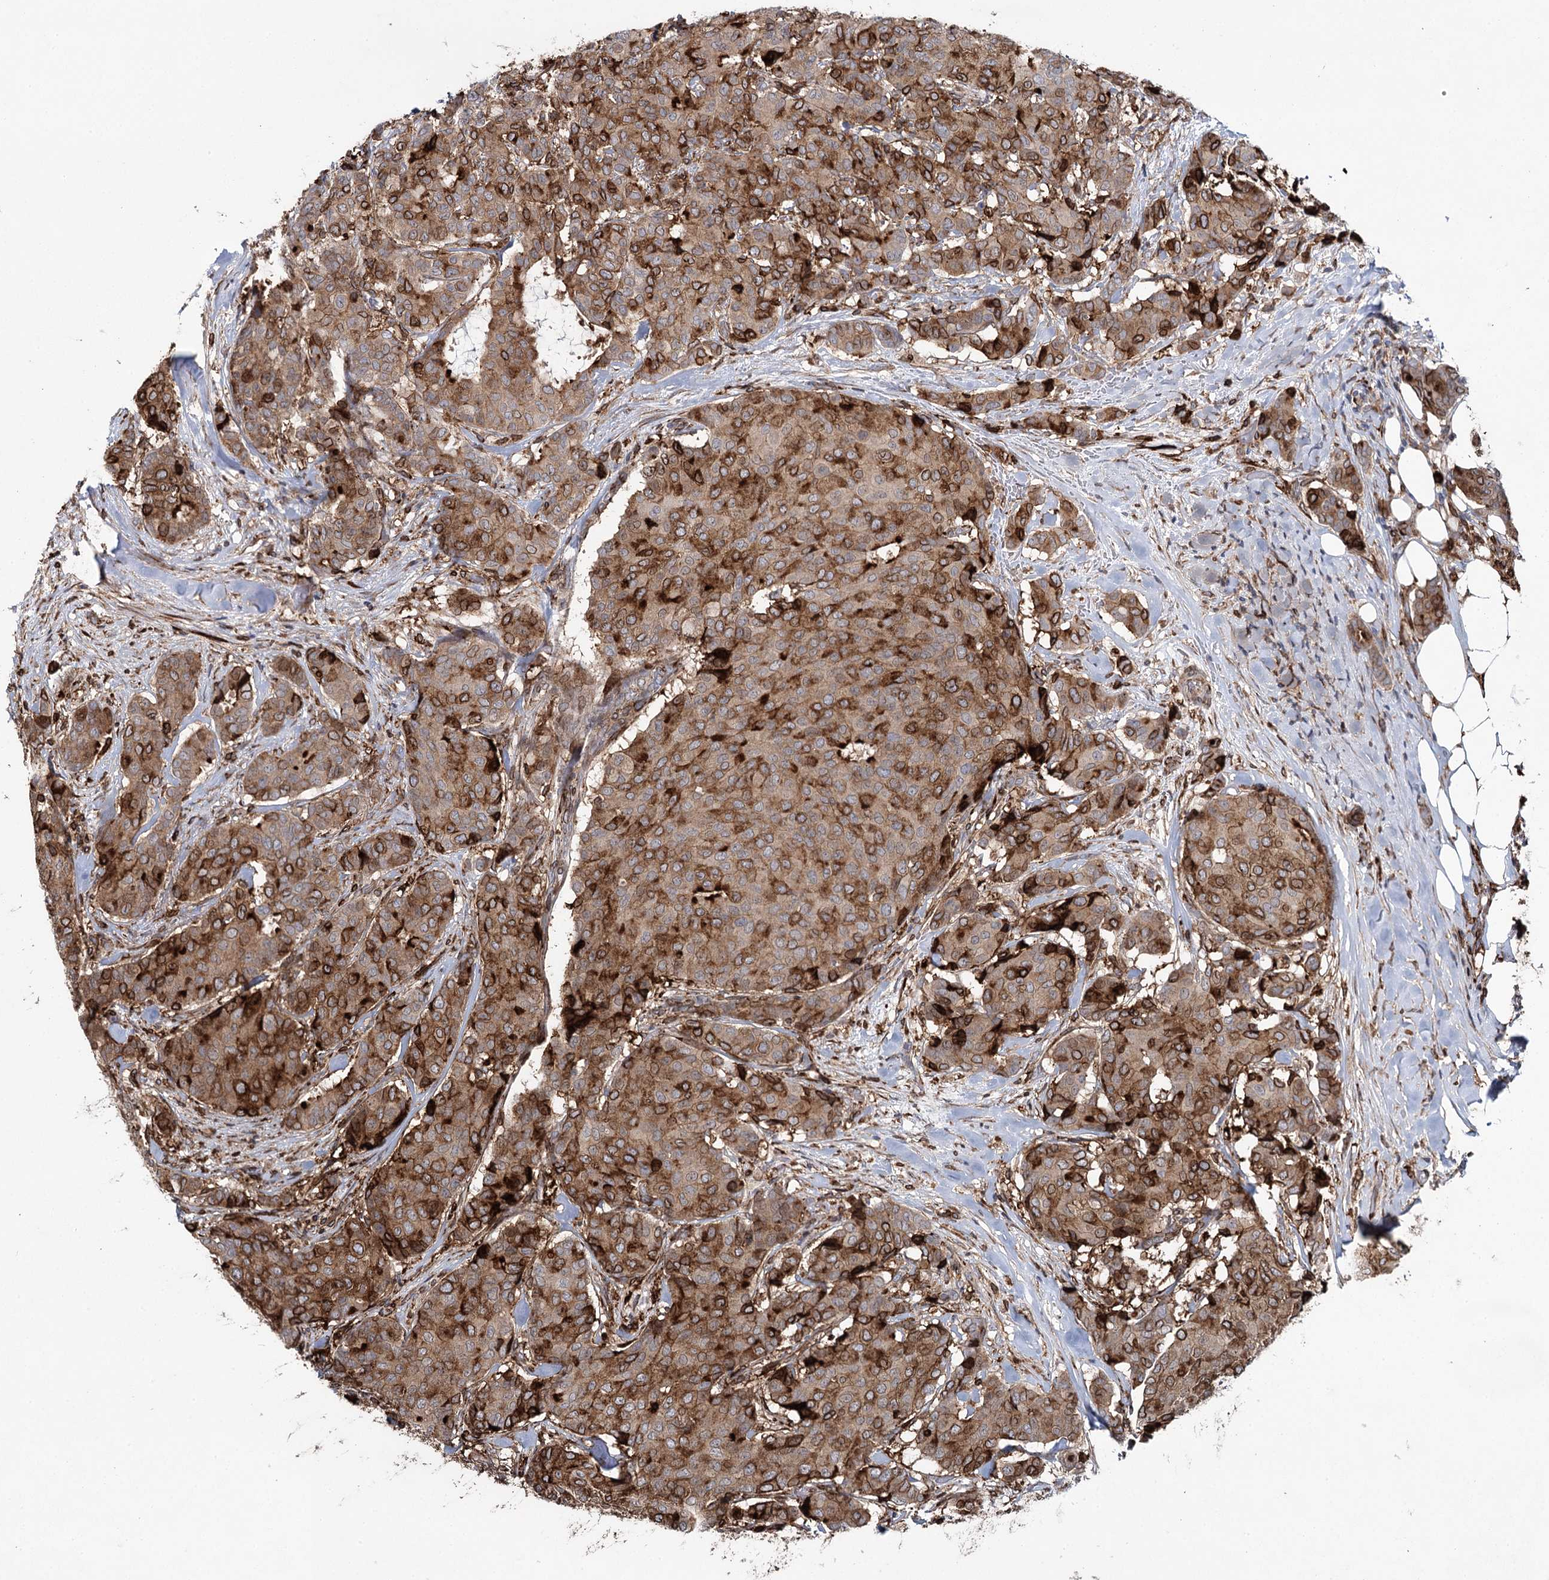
{"staining": {"intensity": "strong", "quantity": "25%-75%", "location": "cytoplasmic/membranous"}, "tissue": "breast cancer", "cell_type": "Tumor cells", "image_type": "cancer", "snomed": [{"axis": "morphology", "description": "Duct carcinoma"}, {"axis": "topography", "description": "Breast"}], "caption": "The histopathology image demonstrates staining of breast intraductal carcinoma, revealing strong cytoplasmic/membranous protein positivity (brown color) within tumor cells. The staining is performed using DAB brown chromogen to label protein expression. The nuclei are counter-stained blue using hematoxylin.", "gene": "DCUN1D4", "patient": {"sex": "female", "age": 75}}